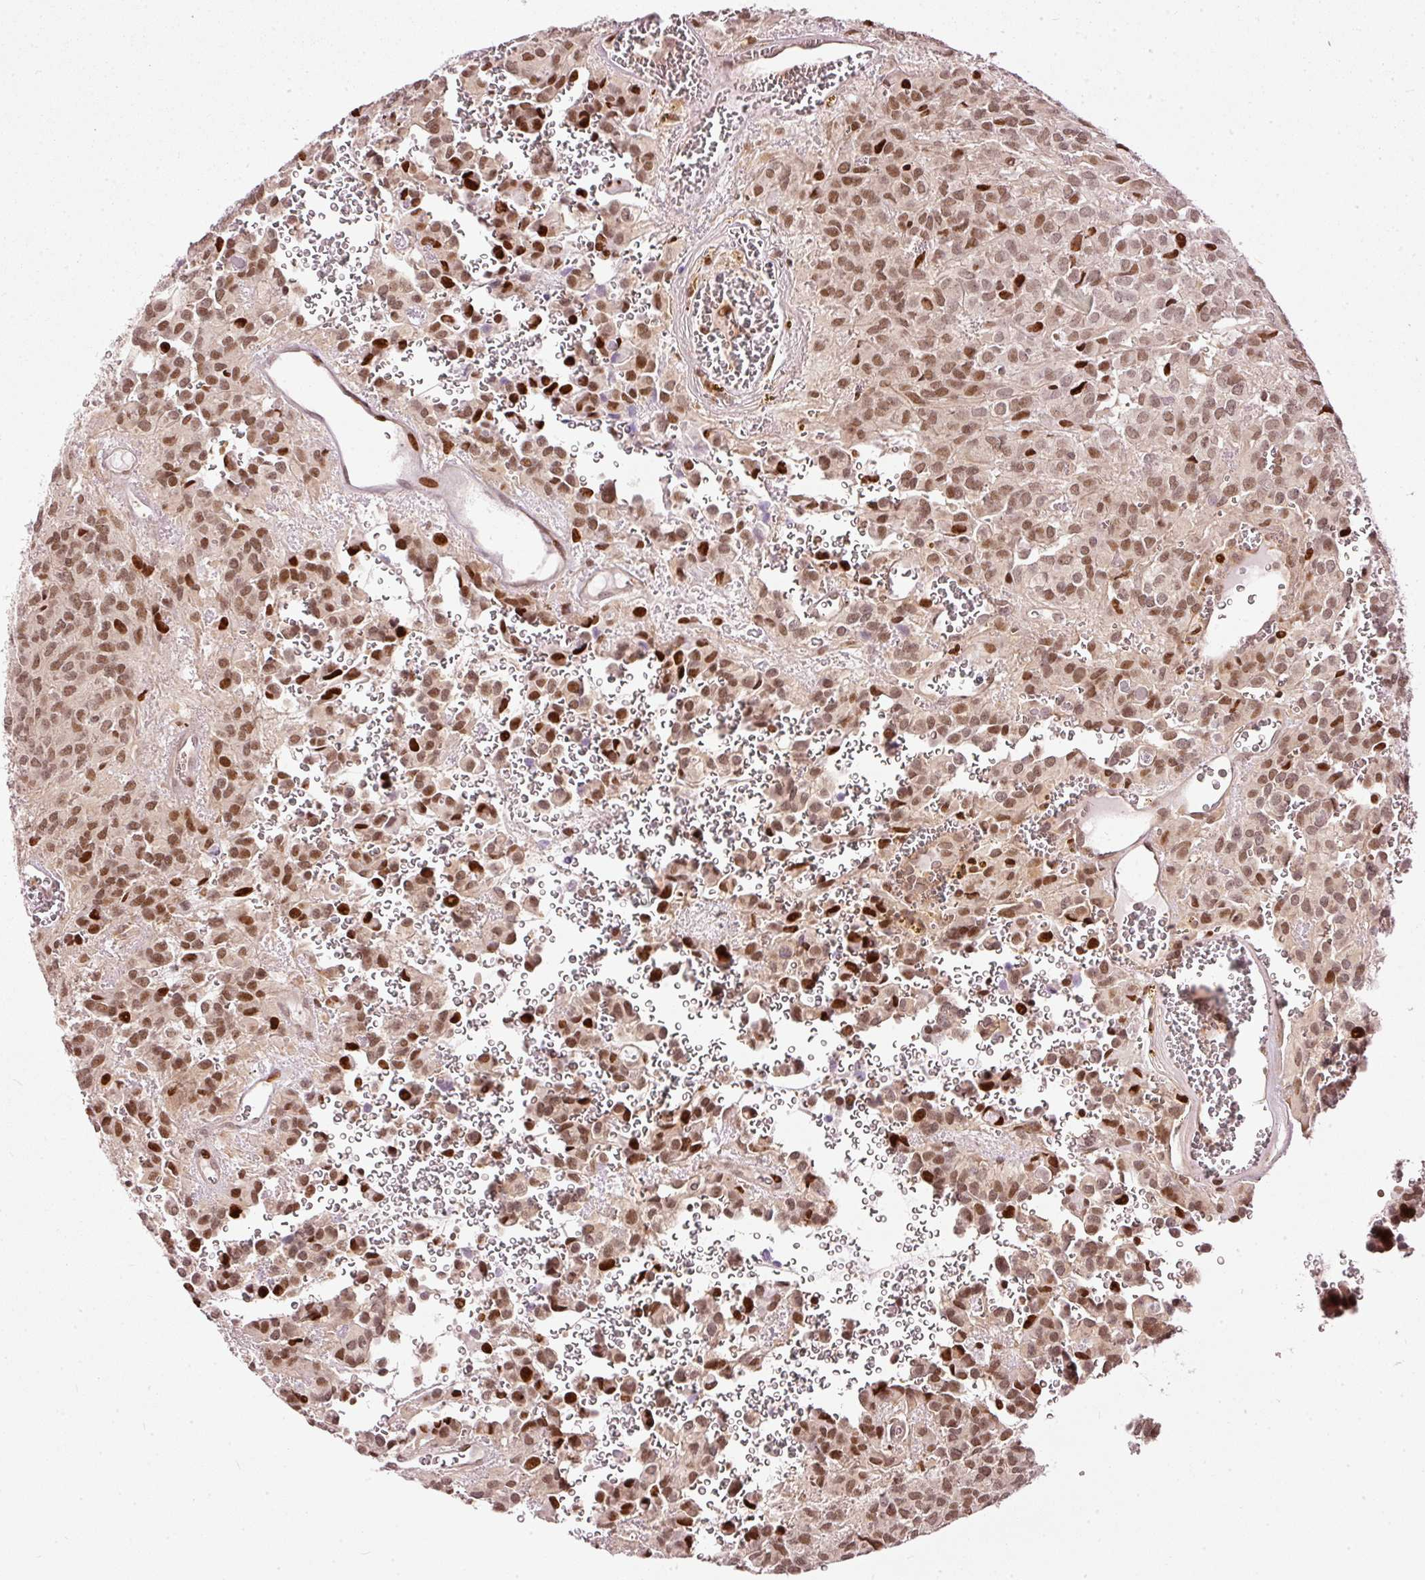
{"staining": {"intensity": "strong", "quantity": ">75%", "location": "nuclear"}, "tissue": "glioma", "cell_type": "Tumor cells", "image_type": "cancer", "snomed": [{"axis": "morphology", "description": "Glioma, malignant, Low grade"}, {"axis": "topography", "description": "Brain"}], "caption": "The image demonstrates staining of glioma, revealing strong nuclear protein positivity (brown color) within tumor cells.", "gene": "ZNF778", "patient": {"sex": "male", "age": 56}}